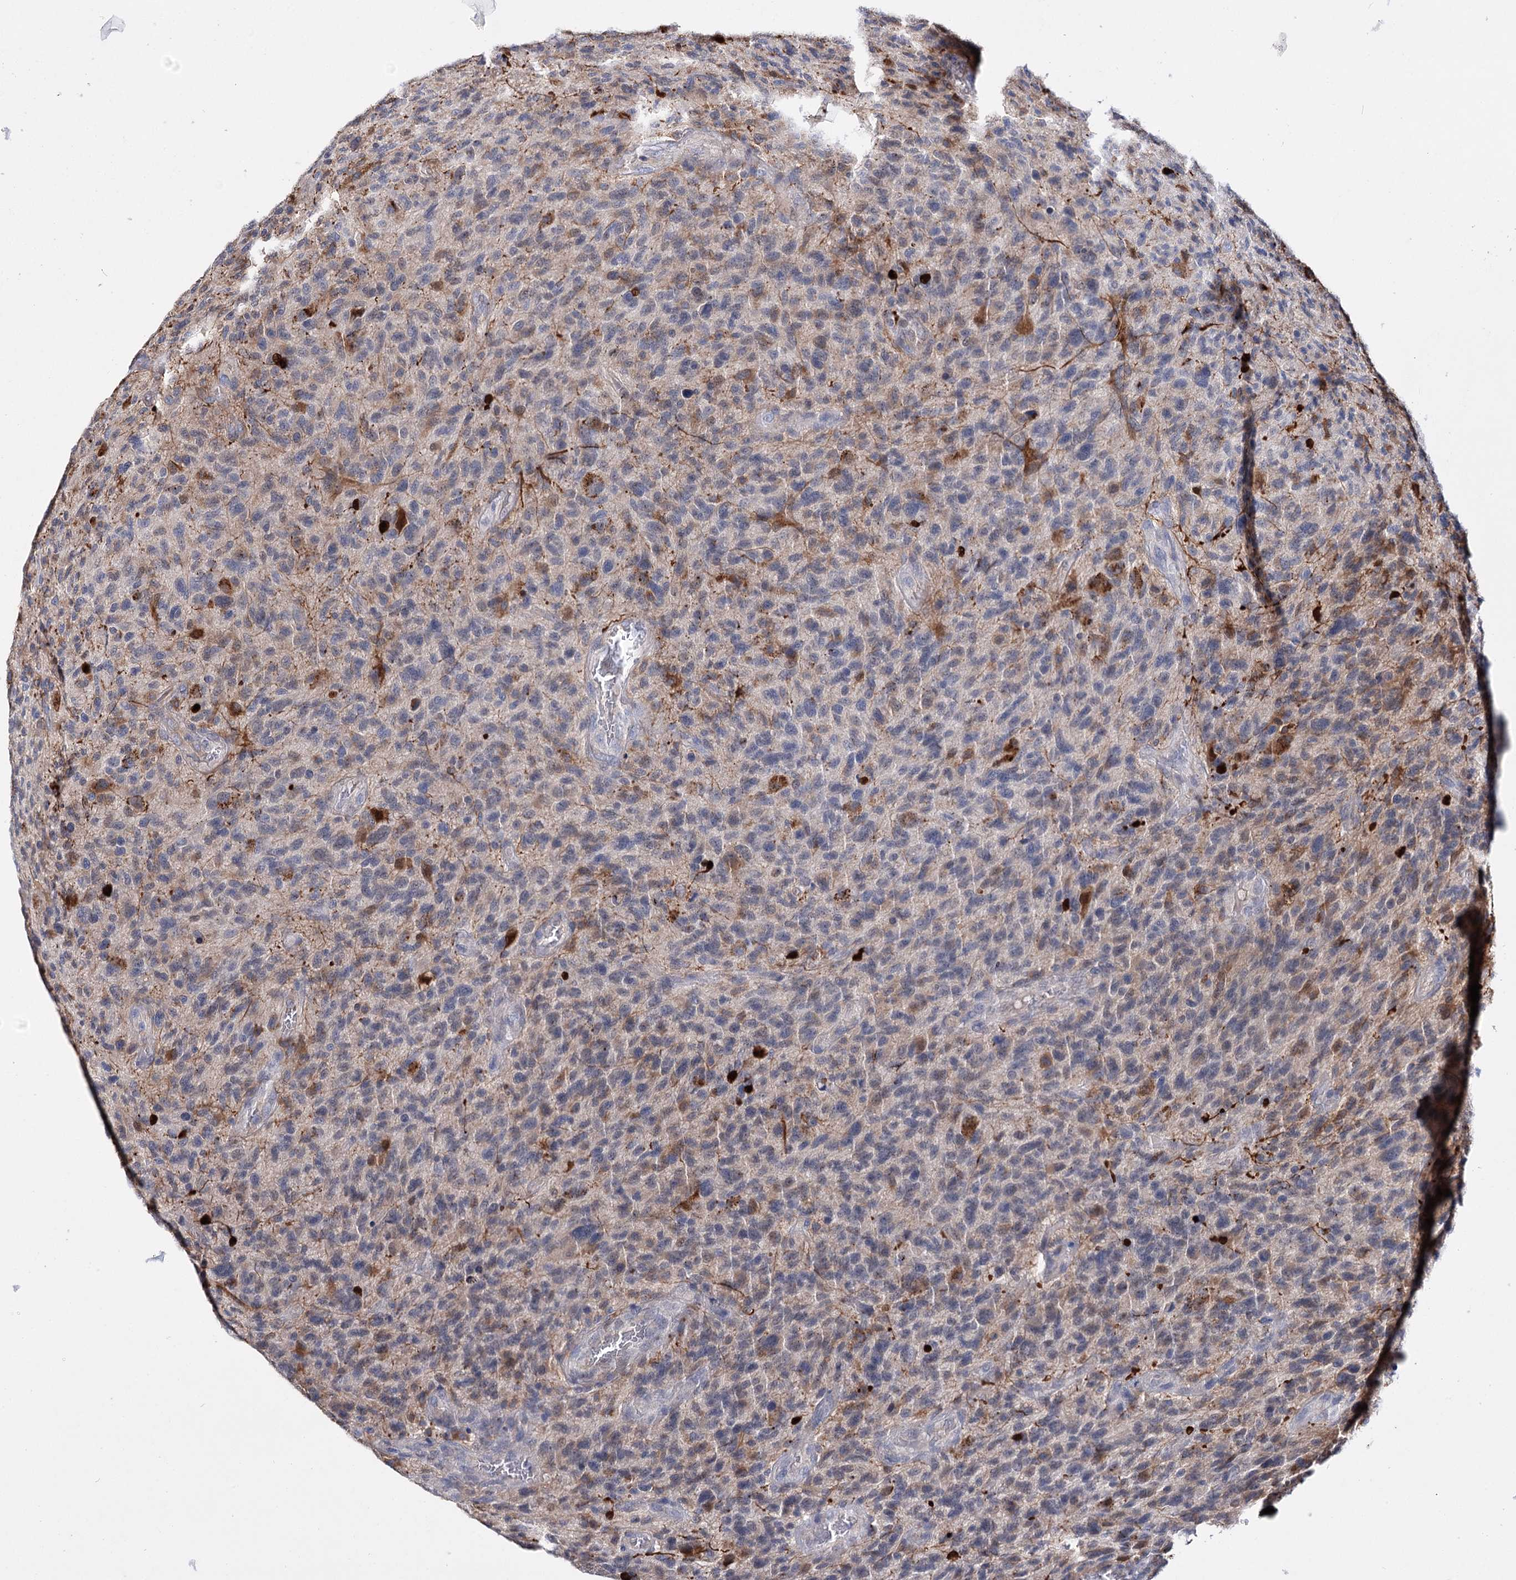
{"staining": {"intensity": "moderate", "quantity": "<25%", "location": "cytoplasmic/membranous"}, "tissue": "glioma", "cell_type": "Tumor cells", "image_type": "cancer", "snomed": [{"axis": "morphology", "description": "Glioma, malignant, High grade"}, {"axis": "topography", "description": "Brain"}], "caption": "Immunohistochemical staining of glioma displays moderate cytoplasmic/membranous protein expression in approximately <25% of tumor cells.", "gene": "CFAP46", "patient": {"sex": "male", "age": 47}}